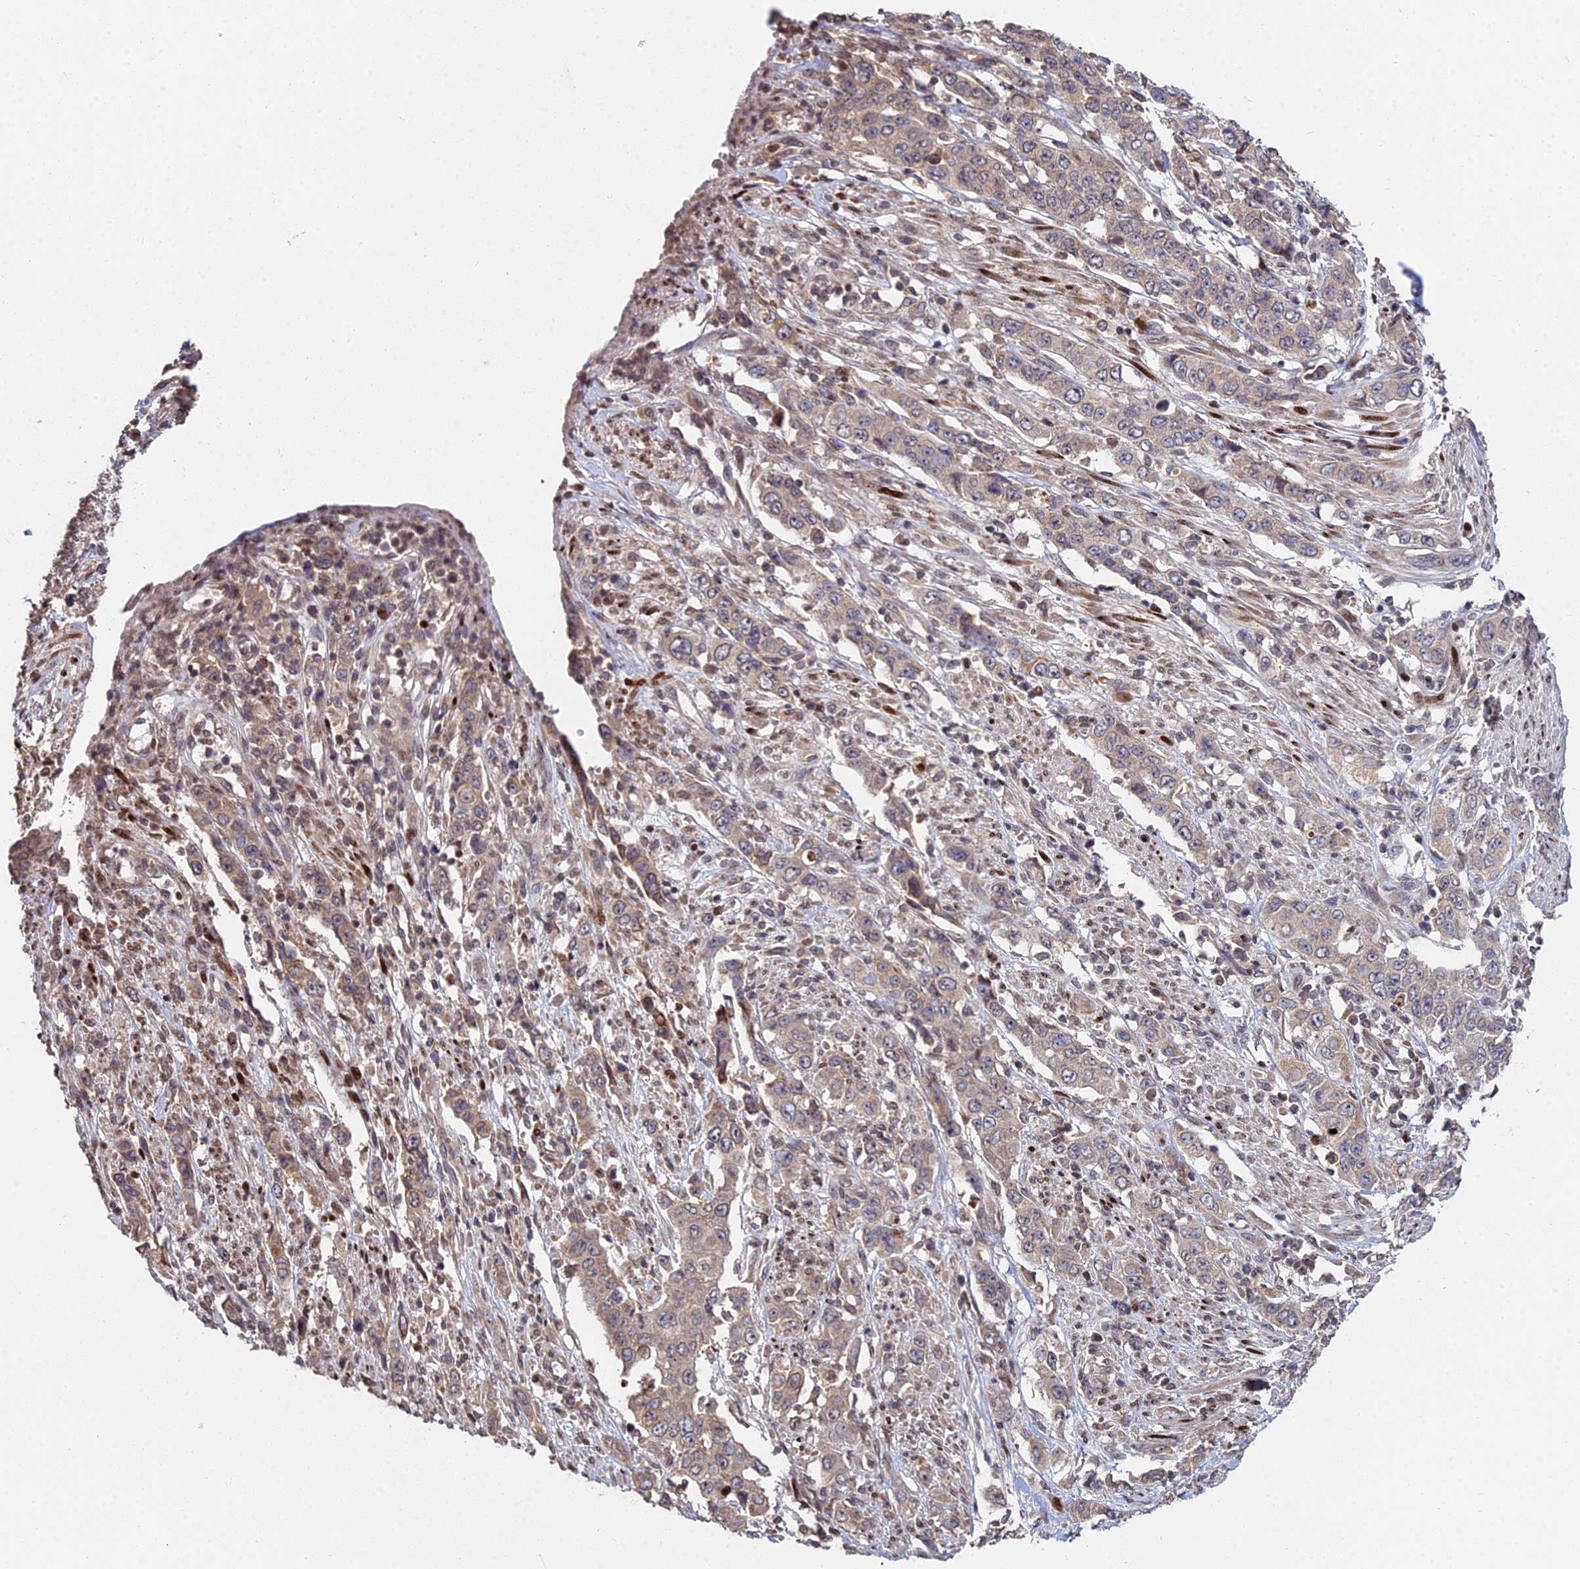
{"staining": {"intensity": "weak", "quantity": ">75%", "location": "cytoplasmic/membranous"}, "tissue": "stomach cancer", "cell_type": "Tumor cells", "image_type": "cancer", "snomed": [{"axis": "morphology", "description": "Adenocarcinoma, NOS"}, {"axis": "topography", "description": "Stomach, upper"}], "caption": "Human stomach adenocarcinoma stained with a protein marker shows weak staining in tumor cells.", "gene": "RBMS2", "patient": {"sex": "male", "age": 62}}